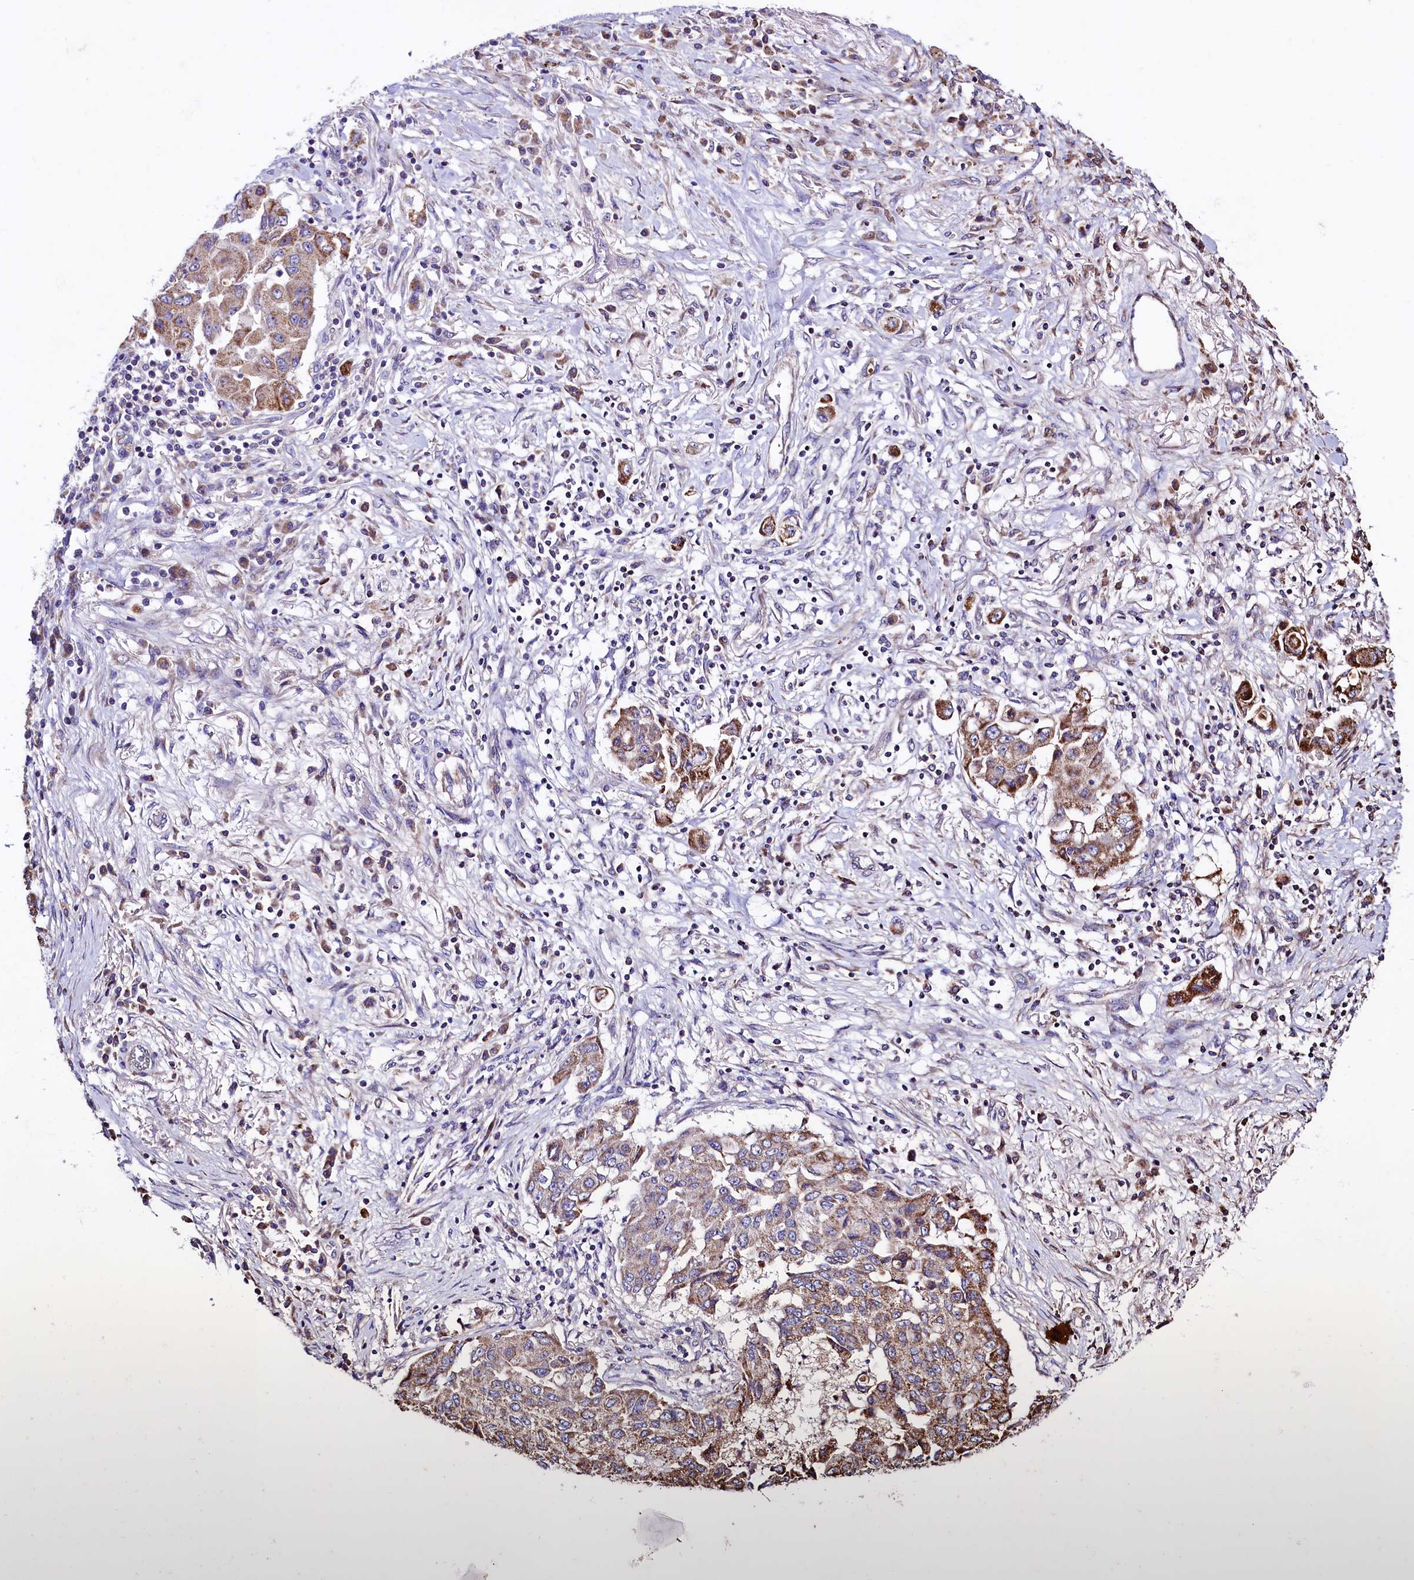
{"staining": {"intensity": "moderate", "quantity": "25%-75%", "location": "cytoplasmic/membranous"}, "tissue": "lung cancer", "cell_type": "Tumor cells", "image_type": "cancer", "snomed": [{"axis": "morphology", "description": "Squamous cell carcinoma, NOS"}, {"axis": "topography", "description": "Lung"}], "caption": "Immunohistochemical staining of human lung cancer (squamous cell carcinoma) displays medium levels of moderate cytoplasmic/membranous protein staining in about 25%-75% of tumor cells.", "gene": "STARD5", "patient": {"sex": "male", "age": 74}}